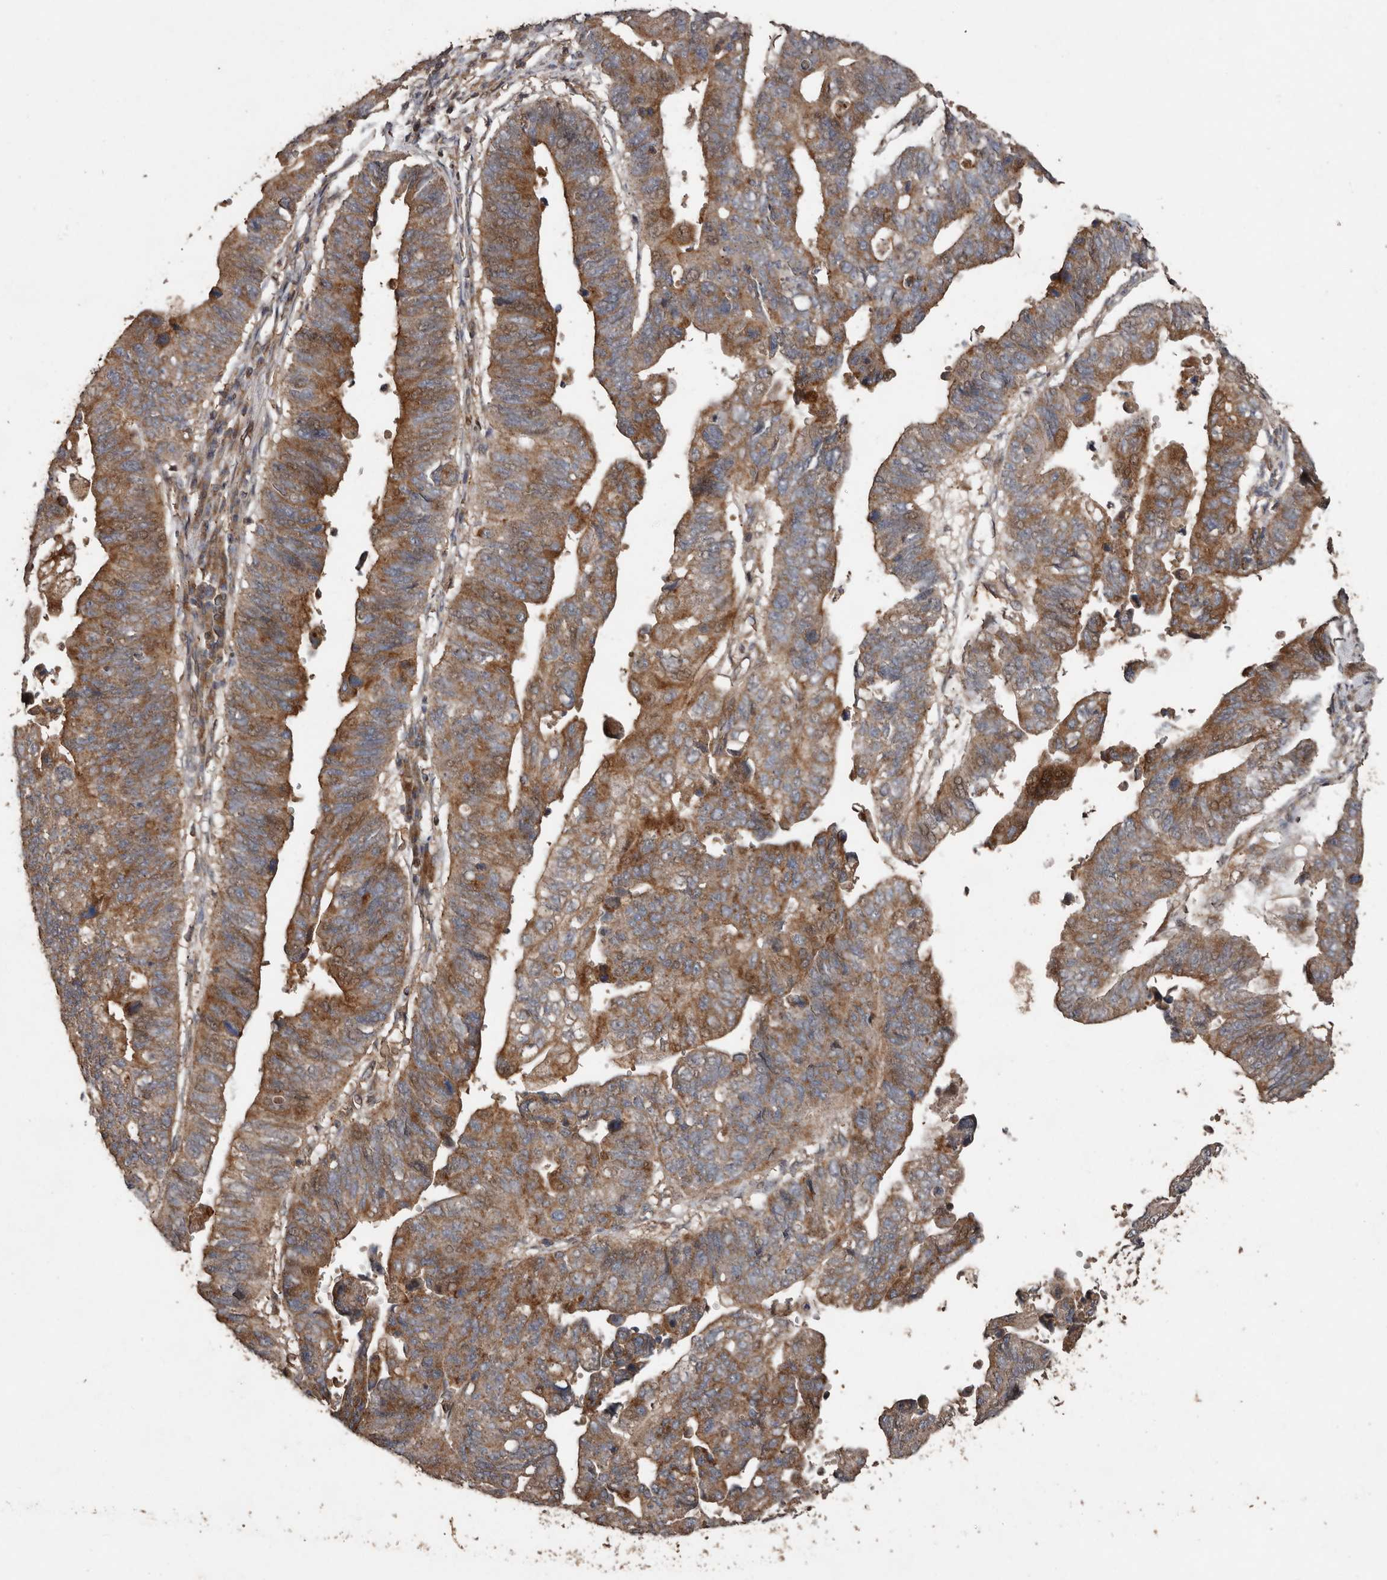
{"staining": {"intensity": "moderate", "quantity": ">75%", "location": "cytoplasmic/membranous"}, "tissue": "stomach cancer", "cell_type": "Tumor cells", "image_type": "cancer", "snomed": [{"axis": "morphology", "description": "Adenocarcinoma, NOS"}, {"axis": "topography", "description": "Stomach"}], "caption": "Stomach cancer (adenocarcinoma) stained for a protein (brown) displays moderate cytoplasmic/membranous positive staining in about >75% of tumor cells.", "gene": "RANBP17", "patient": {"sex": "male", "age": 59}}